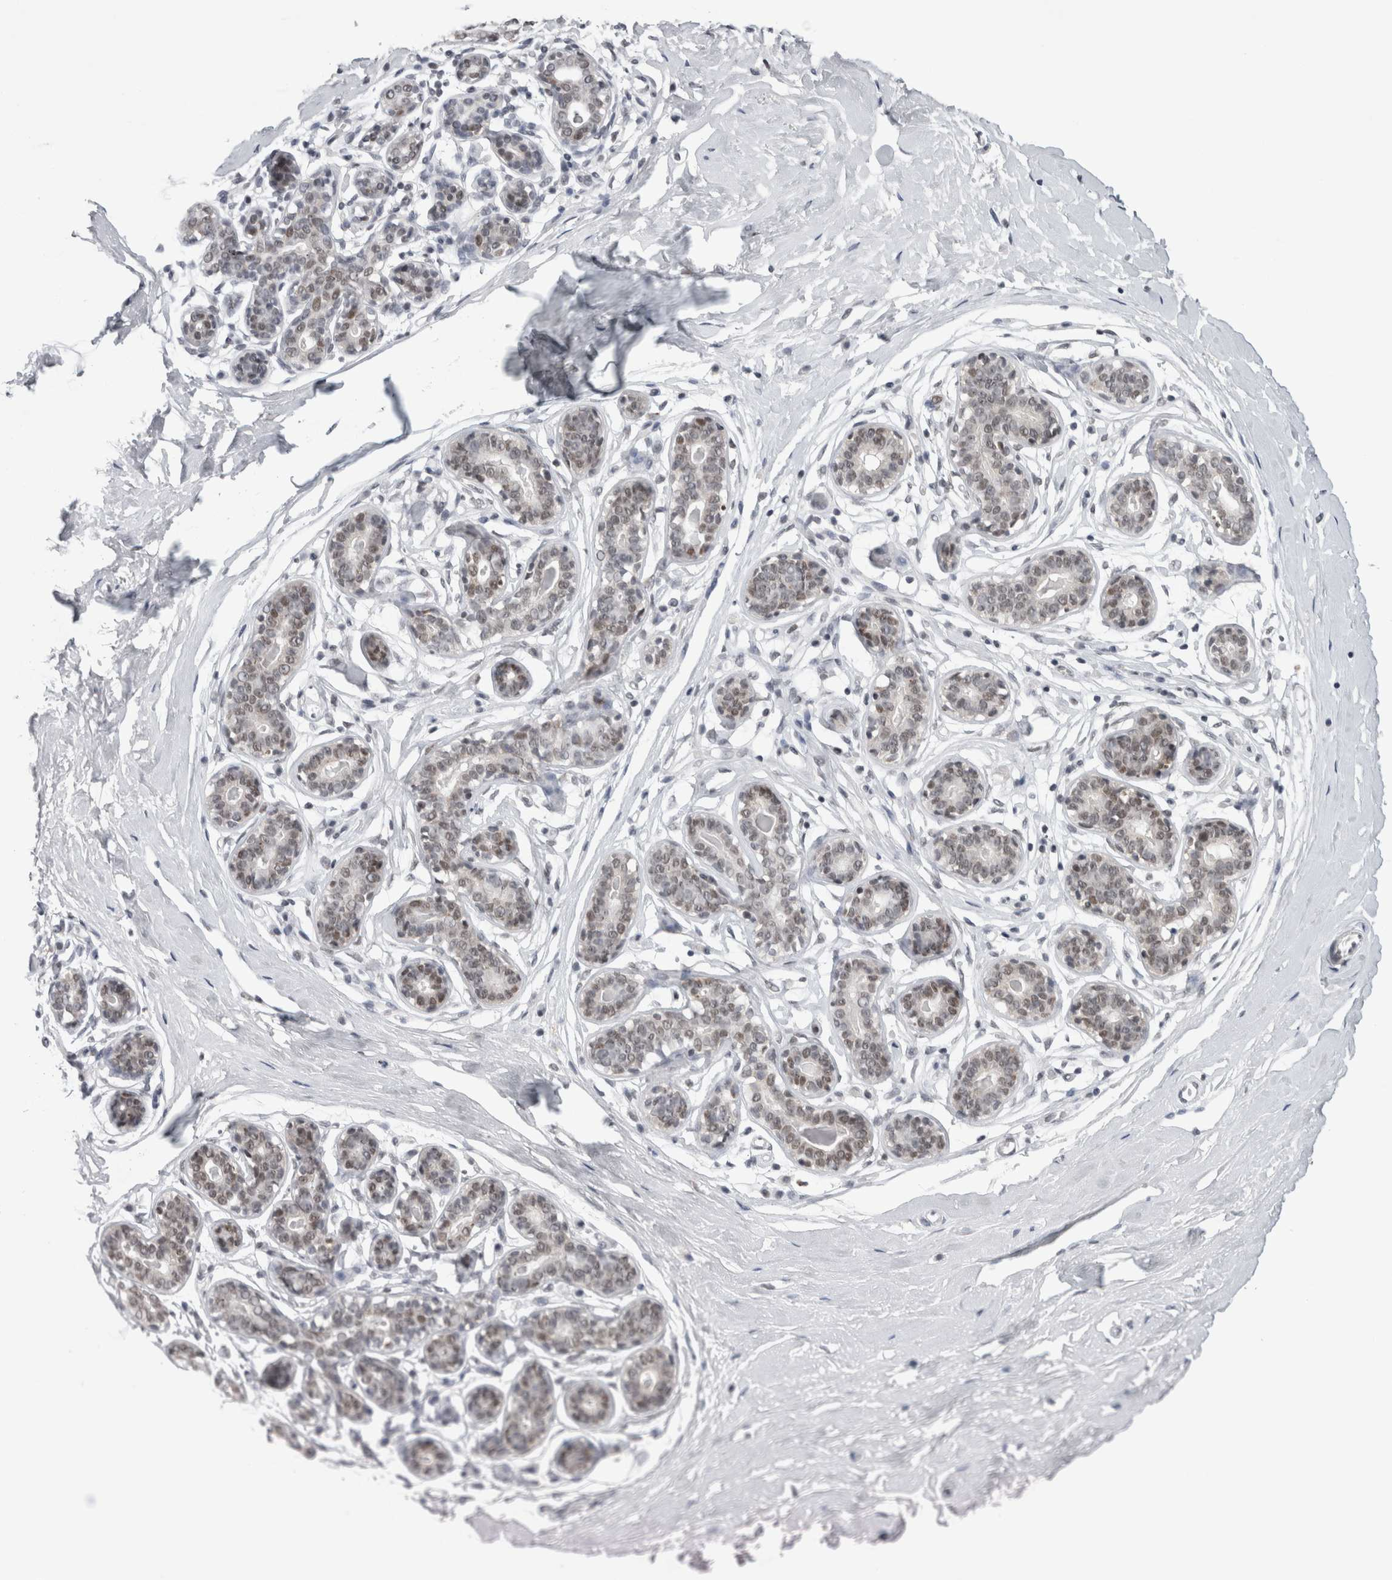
{"staining": {"intensity": "negative", "quantity": "none", "location": "none"}, "tissue": "breast", "cell_type": "Adipocytes", "image_type": "normal", "snomed": [{"axis": "morphology", "description": "Normal tissue, NOS"}, {"axis": "topography", "description": "Breast"}], "caption": "An immunohistochemistry (IHC) histopathology image of normal breast is shown. There is no staining in adipocytes of breast. Nuclei are stained in blue.", "gene": "PSMB2", "patient": {"sex": "female", "age": 23}}